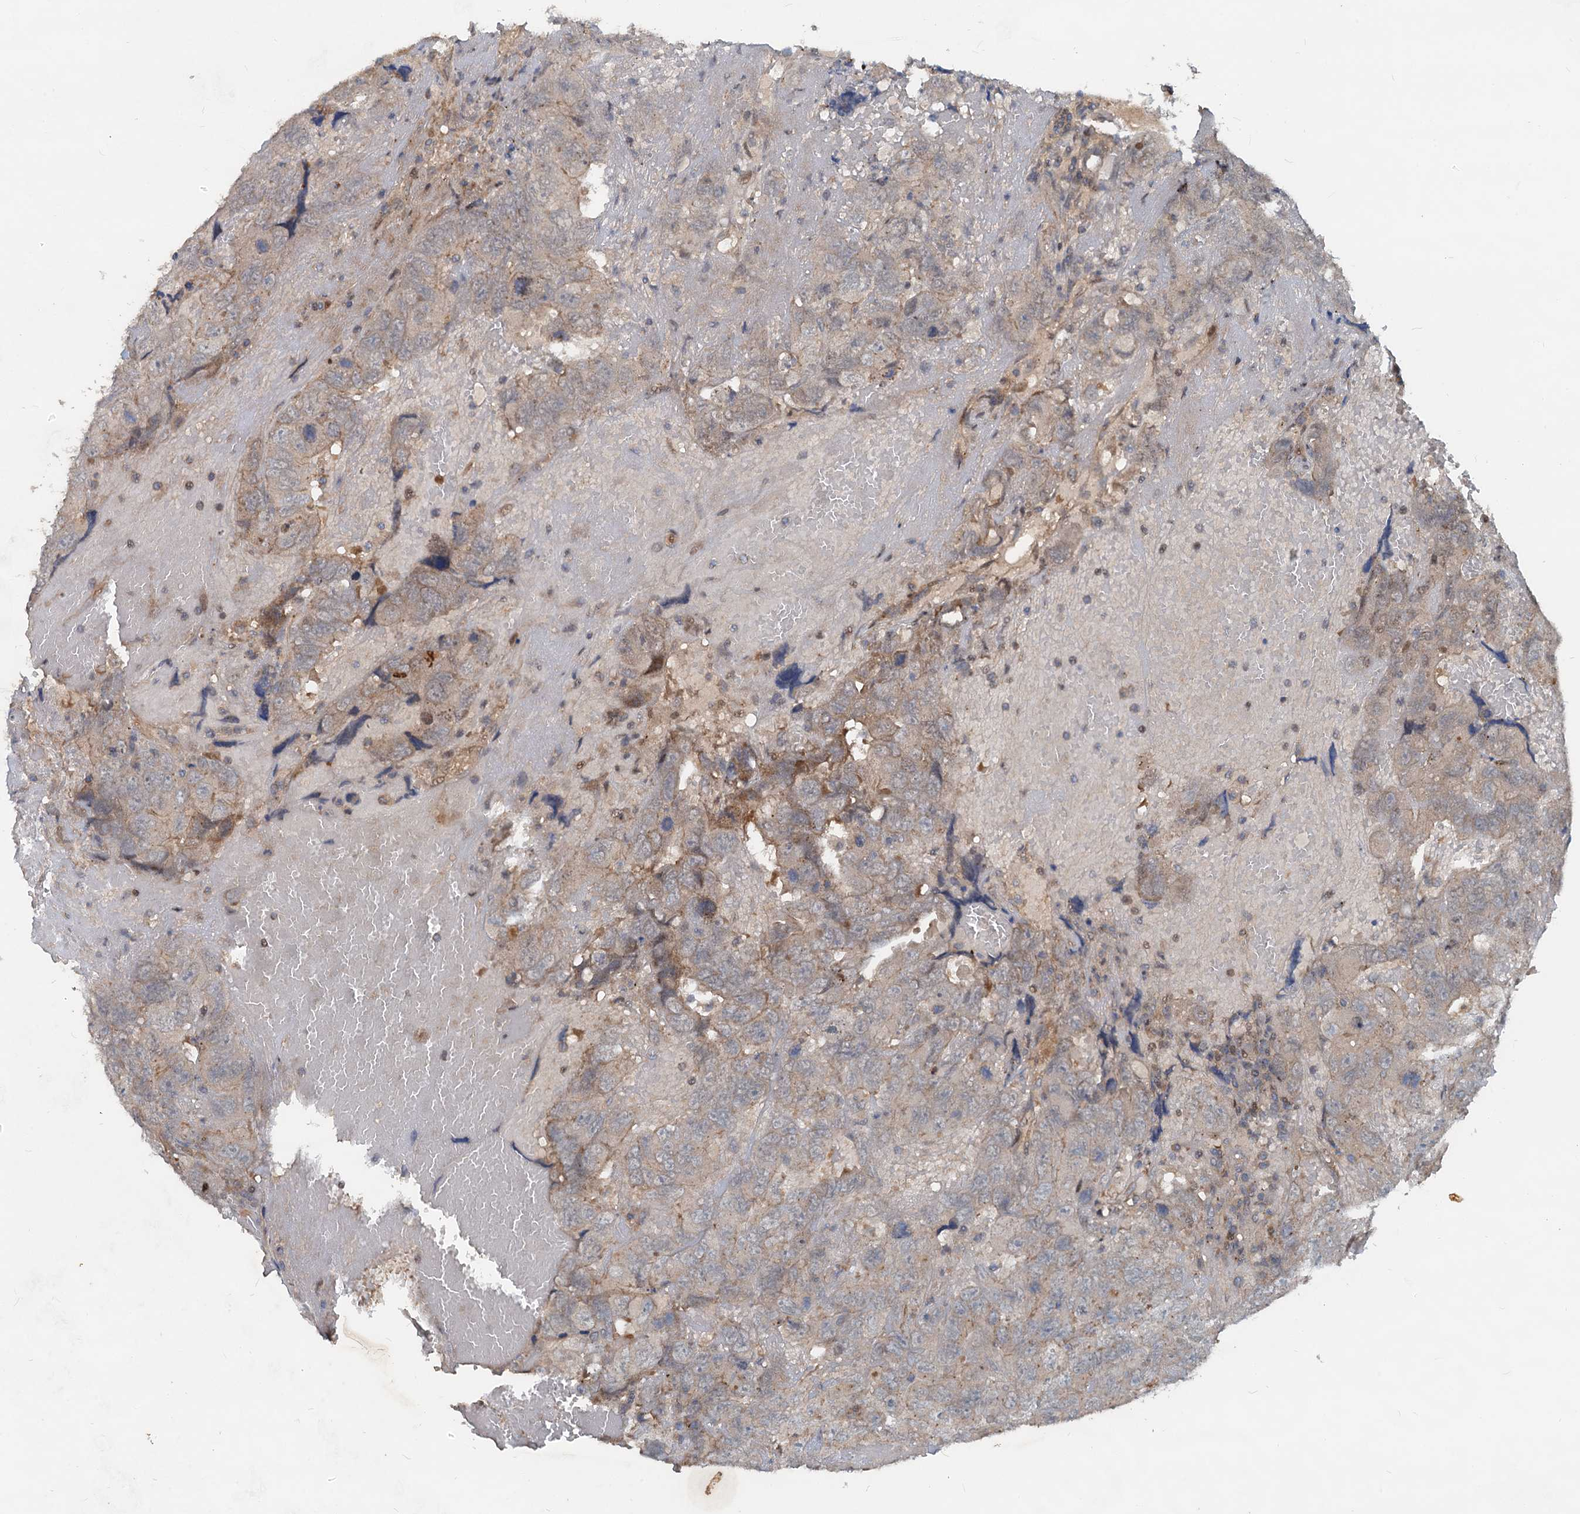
{"staining": {"intensity": "weak", "quantity": "25%-75%", "location": "cytoplasmic/membranous"}, "tissue": "testis cancer", "cell_type": "Tumor cells", "image_type": "cancer", "snomed": [{"axis": "morphology", "description": "Carcinoma, Embryonal, NOS"}, {"axis": "topography", "description": "Testis"}], "caption": "Brown immunohistochemical staining in testis cancer shows weak cytoplasmic/membranous staining in approximately 25%-75% of tumor cells.", "gene": "CEP68", "patient": {"sex": "male", "age": 45}}